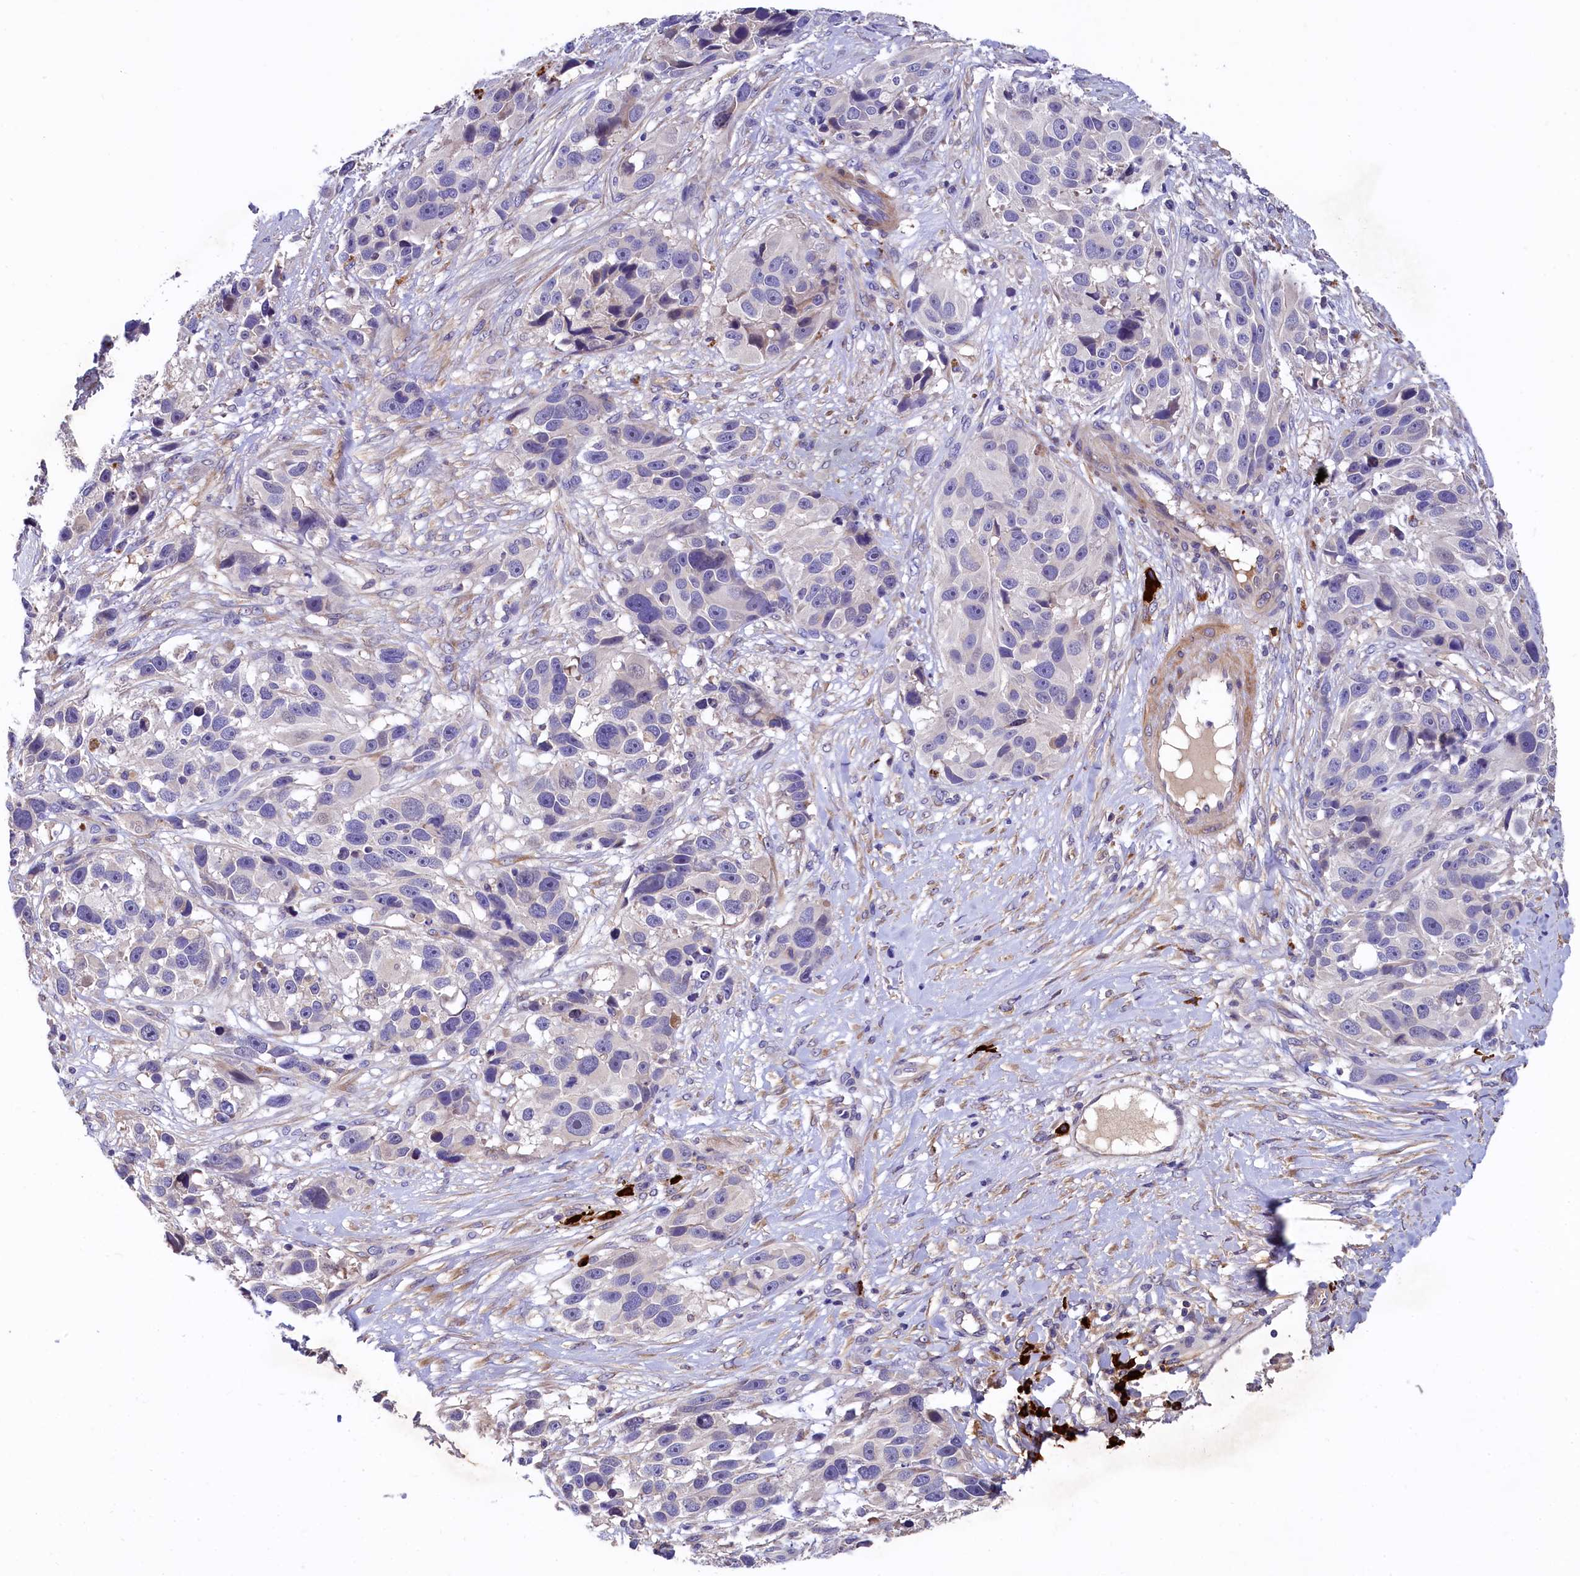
{"staining": {"intensity": "negative", "quantity": "none", "location": "none"}, "tissue": "melanoma", "cell_type": "Tumor cells", "image_type": "cancer", "snomed": [{"axis": "morphology", "description": "Malignant melanoma, NOS"}, {"axis": "topography", "description": "Skin"}], "caption": "Tumor cells show no significant expression in malignant melanoma.", "gene": "EPS8L2", "patient": {"sex": "male", "age": 84}}